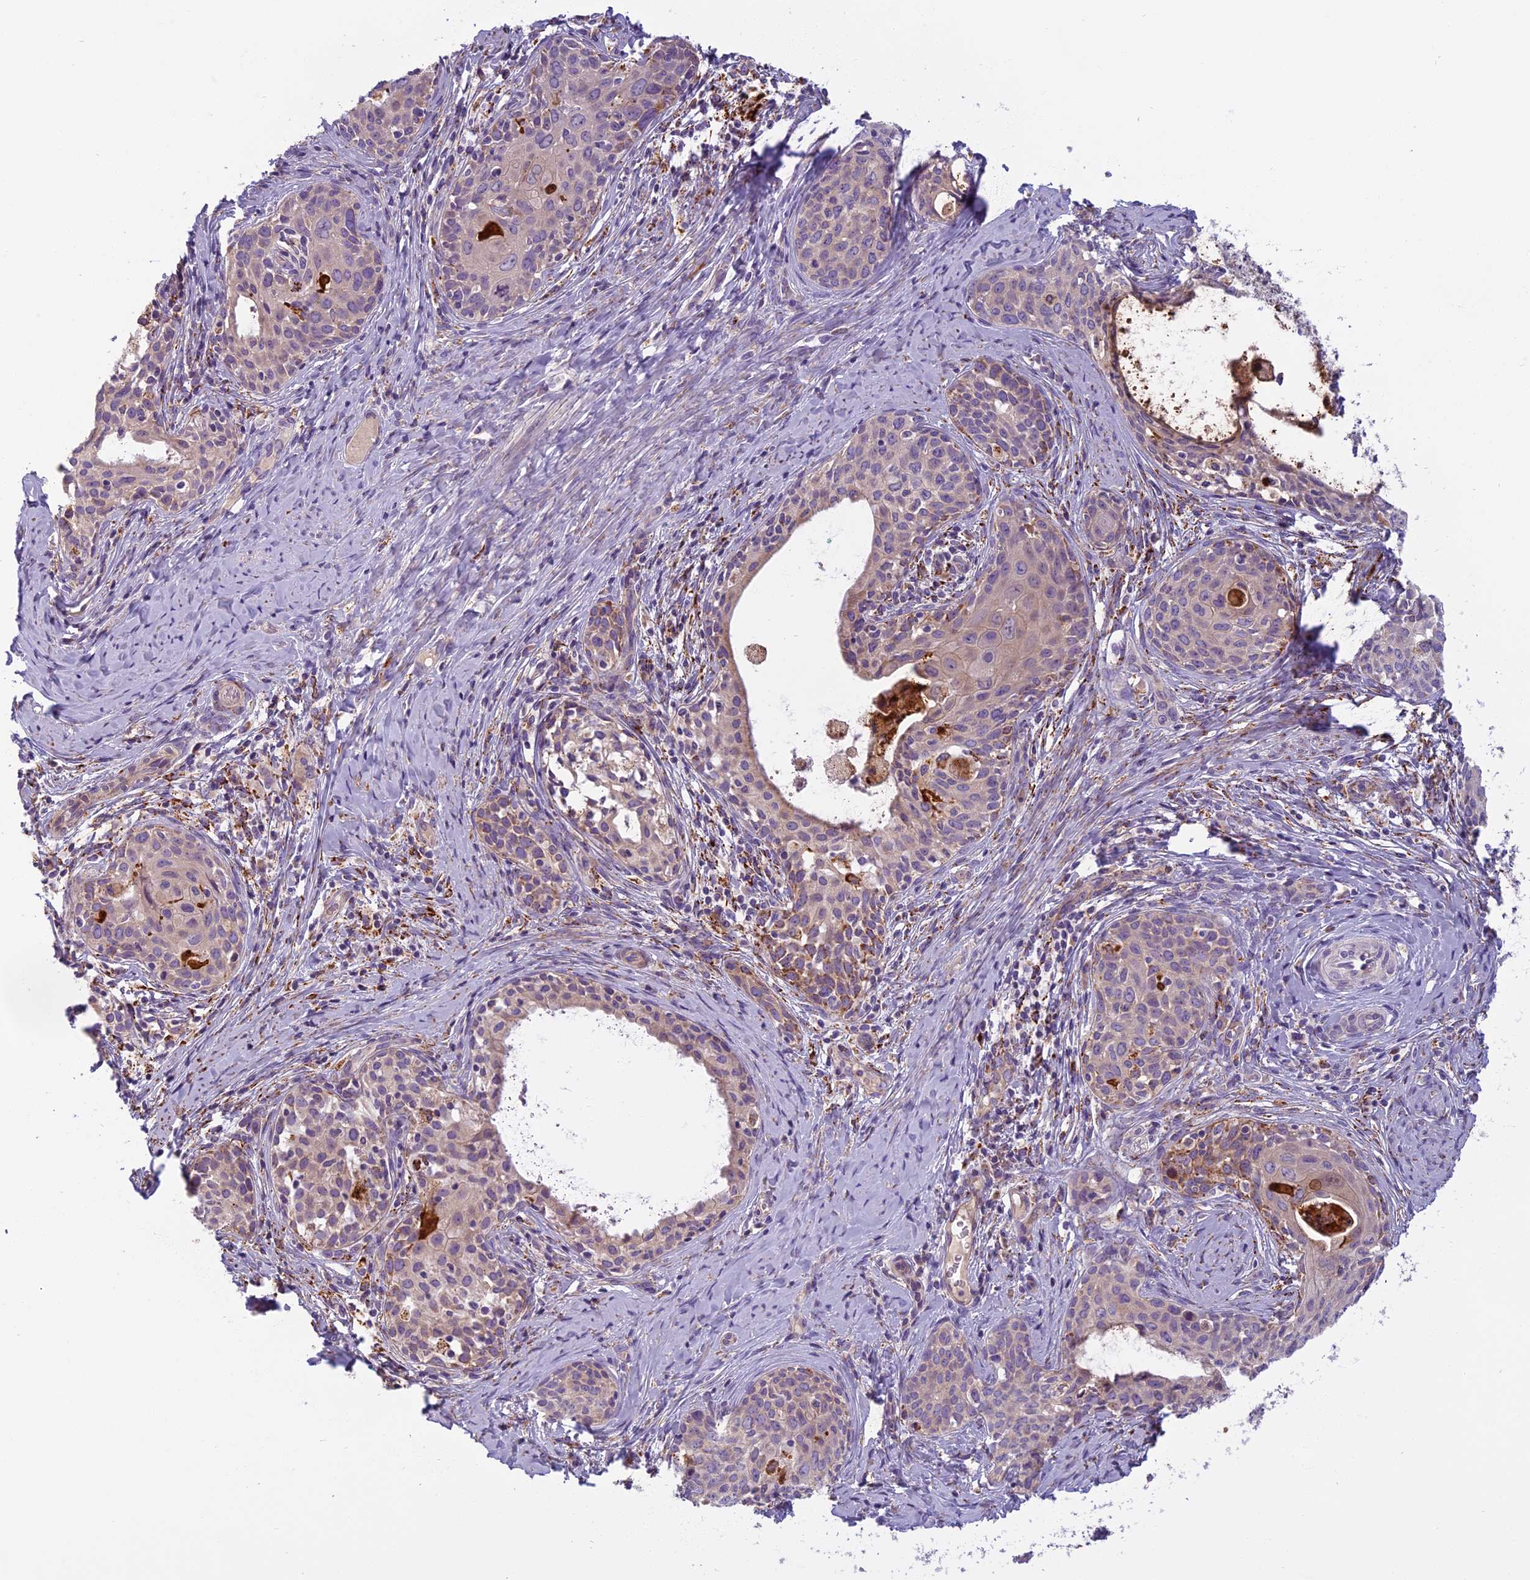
{"staining": {"intensity": "moderate", "quantity": "<25%", "location": "cytoplasmic/membranous"}, "tissue": "cervical cancer", "cell_type": "Tumor cells", "image_type": "cancer", "snomed": [{"axis": "morphology", "description": "Squamous cell carcinoma, NOS"}, {"axis": "morphology", "description": "Adenocarcinoma, NOS"}, {"axis": "topography", "description": "Cervix"}], "caption": "Immunohistochemistry photomicrograph of neoplastic tissue: cervical cancer (squamous cell carcinoma) stained using immunohistochemistry (IHC) demonstrates low levels of moderate protein expression localized specifically in the cytoplasmic/membranous of tumor cells, appearing as a cytoplasmic/membranous brown color.", "gene": "SEMA7A", "patient": {"sex": "female", "age": 52}}